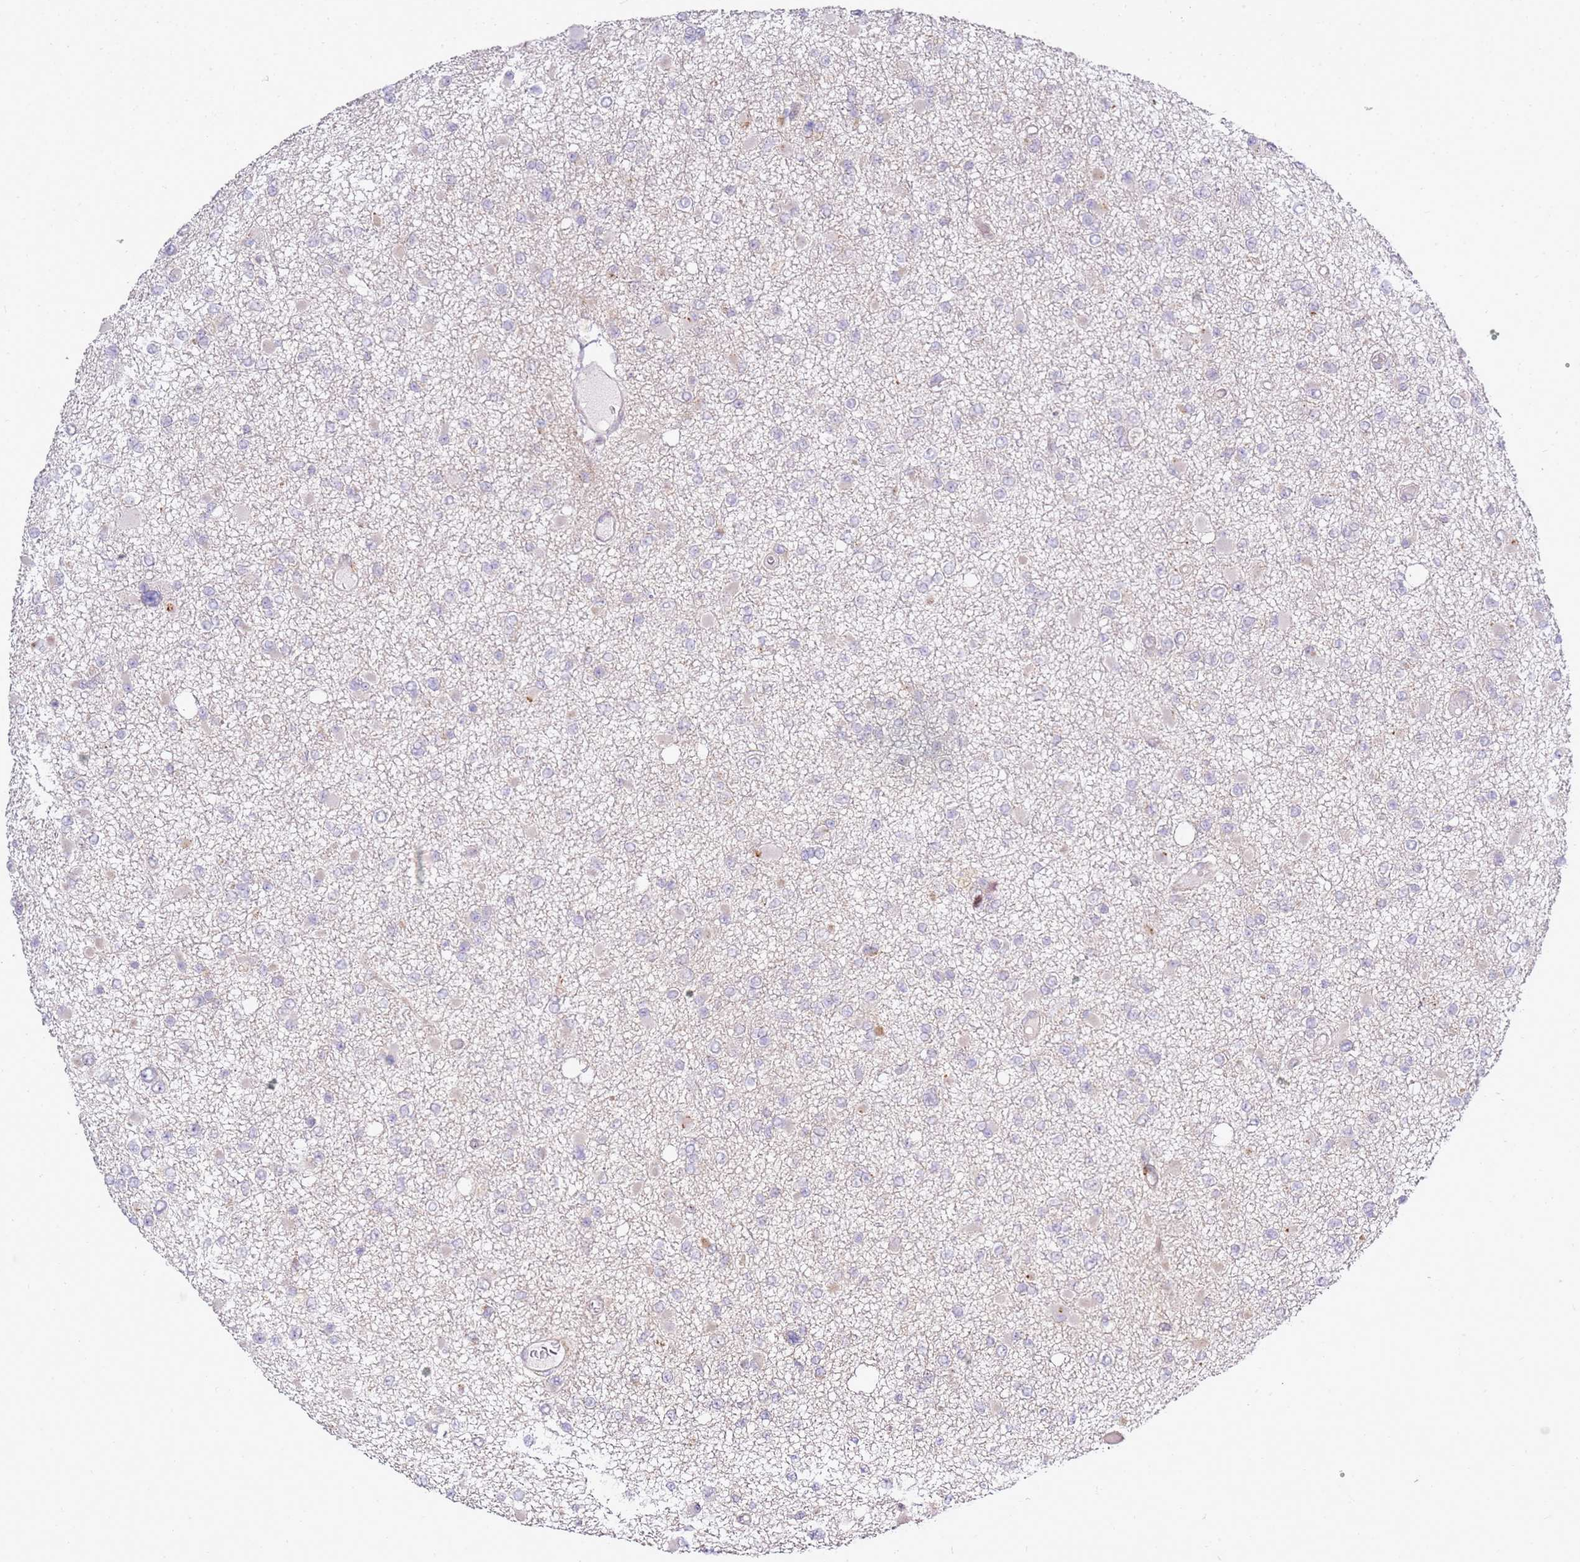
{"staining": {"intensity": "negative", "quantity": "none", "location": "none"}, "tissue": "glioma", "cell_type": "Tumor cells", "image_type": "cancer", "snomed": [{"axis": "morphology", "description": "Glioma, malignant, Low grade"}, {"axis": "topography", "description": "Brain"}], "caption": "Immunohistochemistry micrograph of human glioma stained for a protein (brown), which shows no staining in tumor cells.", "gene": "GRAP", "patient": {"sex": "female", "age": 22}}